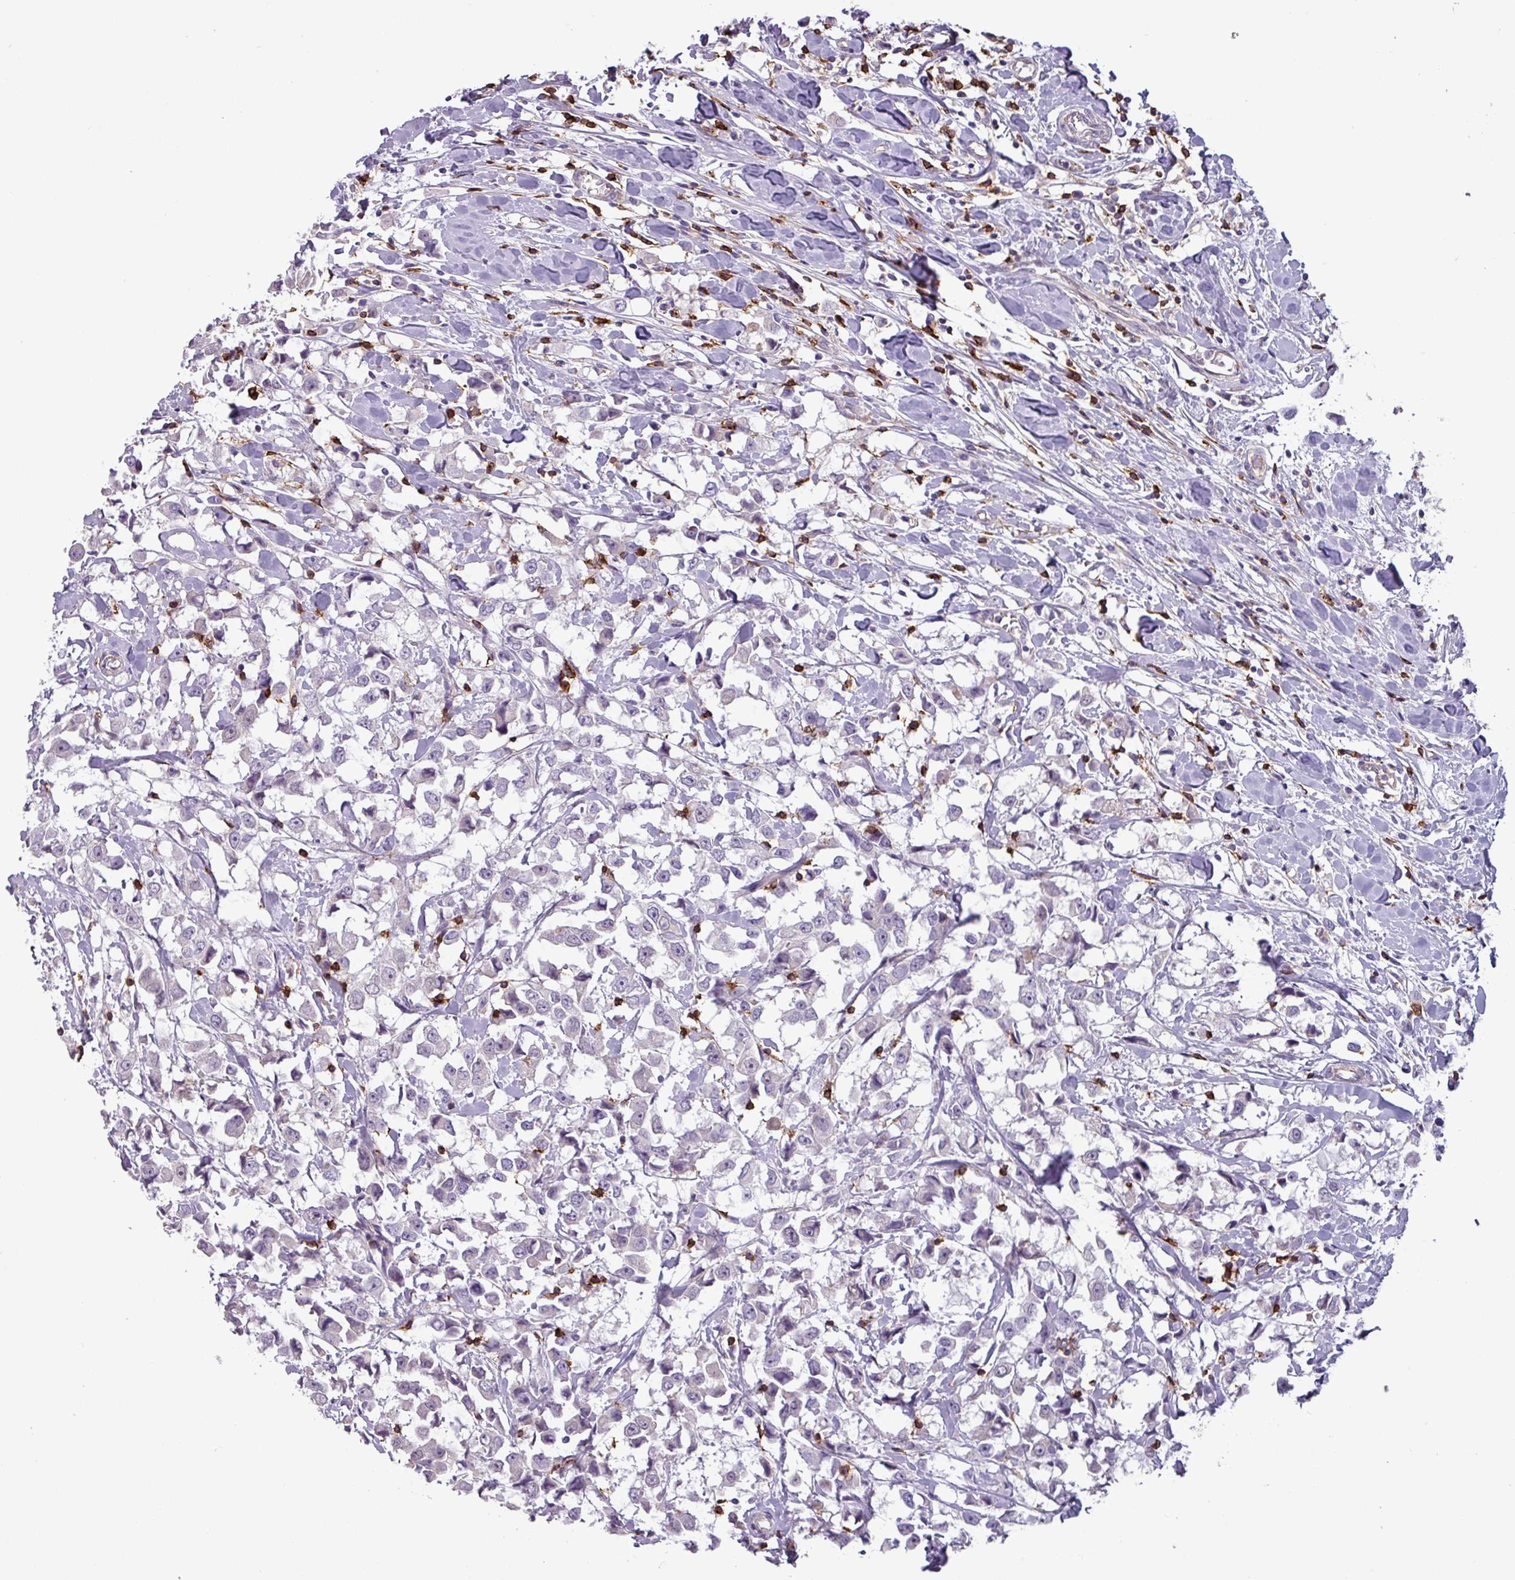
{"staining": {"intensity": "negative", "quantity": "none", "location": "none"}, "tissue": "breast cancer", "cell_type": "Tumor cells", "image_type": "cancer", "snomed": [{"axis": "morphology", "description": "Duct carcinoma"}, {"axis": "topography", "description": "Breast"}], "caption": "Tumor cells are negative for brown protein staining in breast invasive ductal carcinoma.", "gene": "CD8A", "patient": {"sex": "female", "age": 61}}